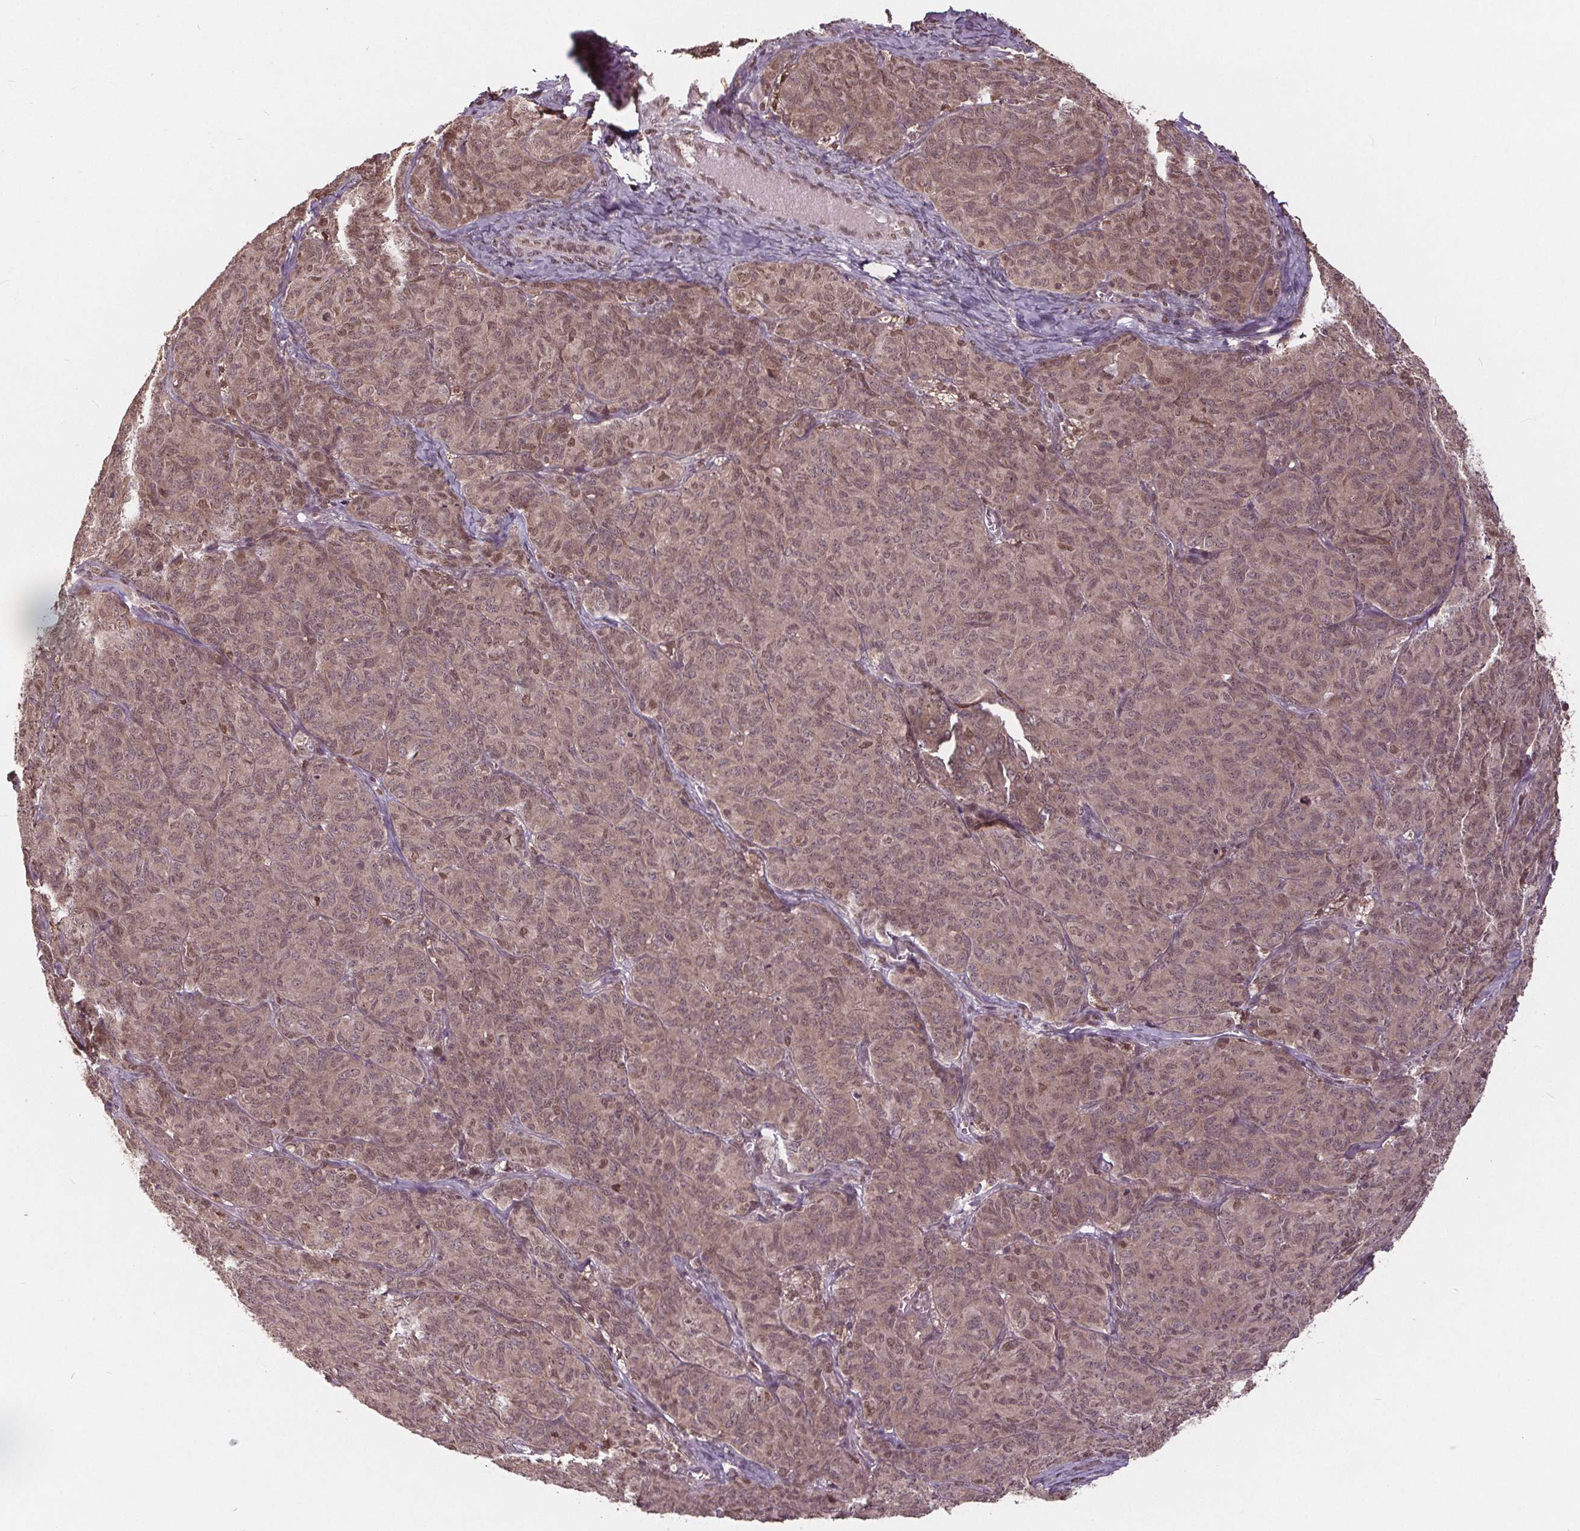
{"staining": {"intensity": "weak", "quantity": ">75%", "location": "cytoplasmic/membranous,nuclear"}, "tissue": "ovarian cancer", "cell_type": "Tumor cells", "image_type": "cancer", "snomed": [{"axis": "morphology", "description": "Carcinoma, endometroid"}, {"axis": "topography", "description": "Ovary"}], "caption": "The photomicrograph shows a brown stain indicating the presence of a protein in the cytoplasmic/membranous and nuclear of tumor cells in ovarian cancer. (Stains: DAB (3,3'-diaminobenzidine) in brown, nuclei in blue, Microscopy: brightfield microscopy at high magnification).", "gene": "HIF1AN", "patient": {"sex": "female", "age": 80}}